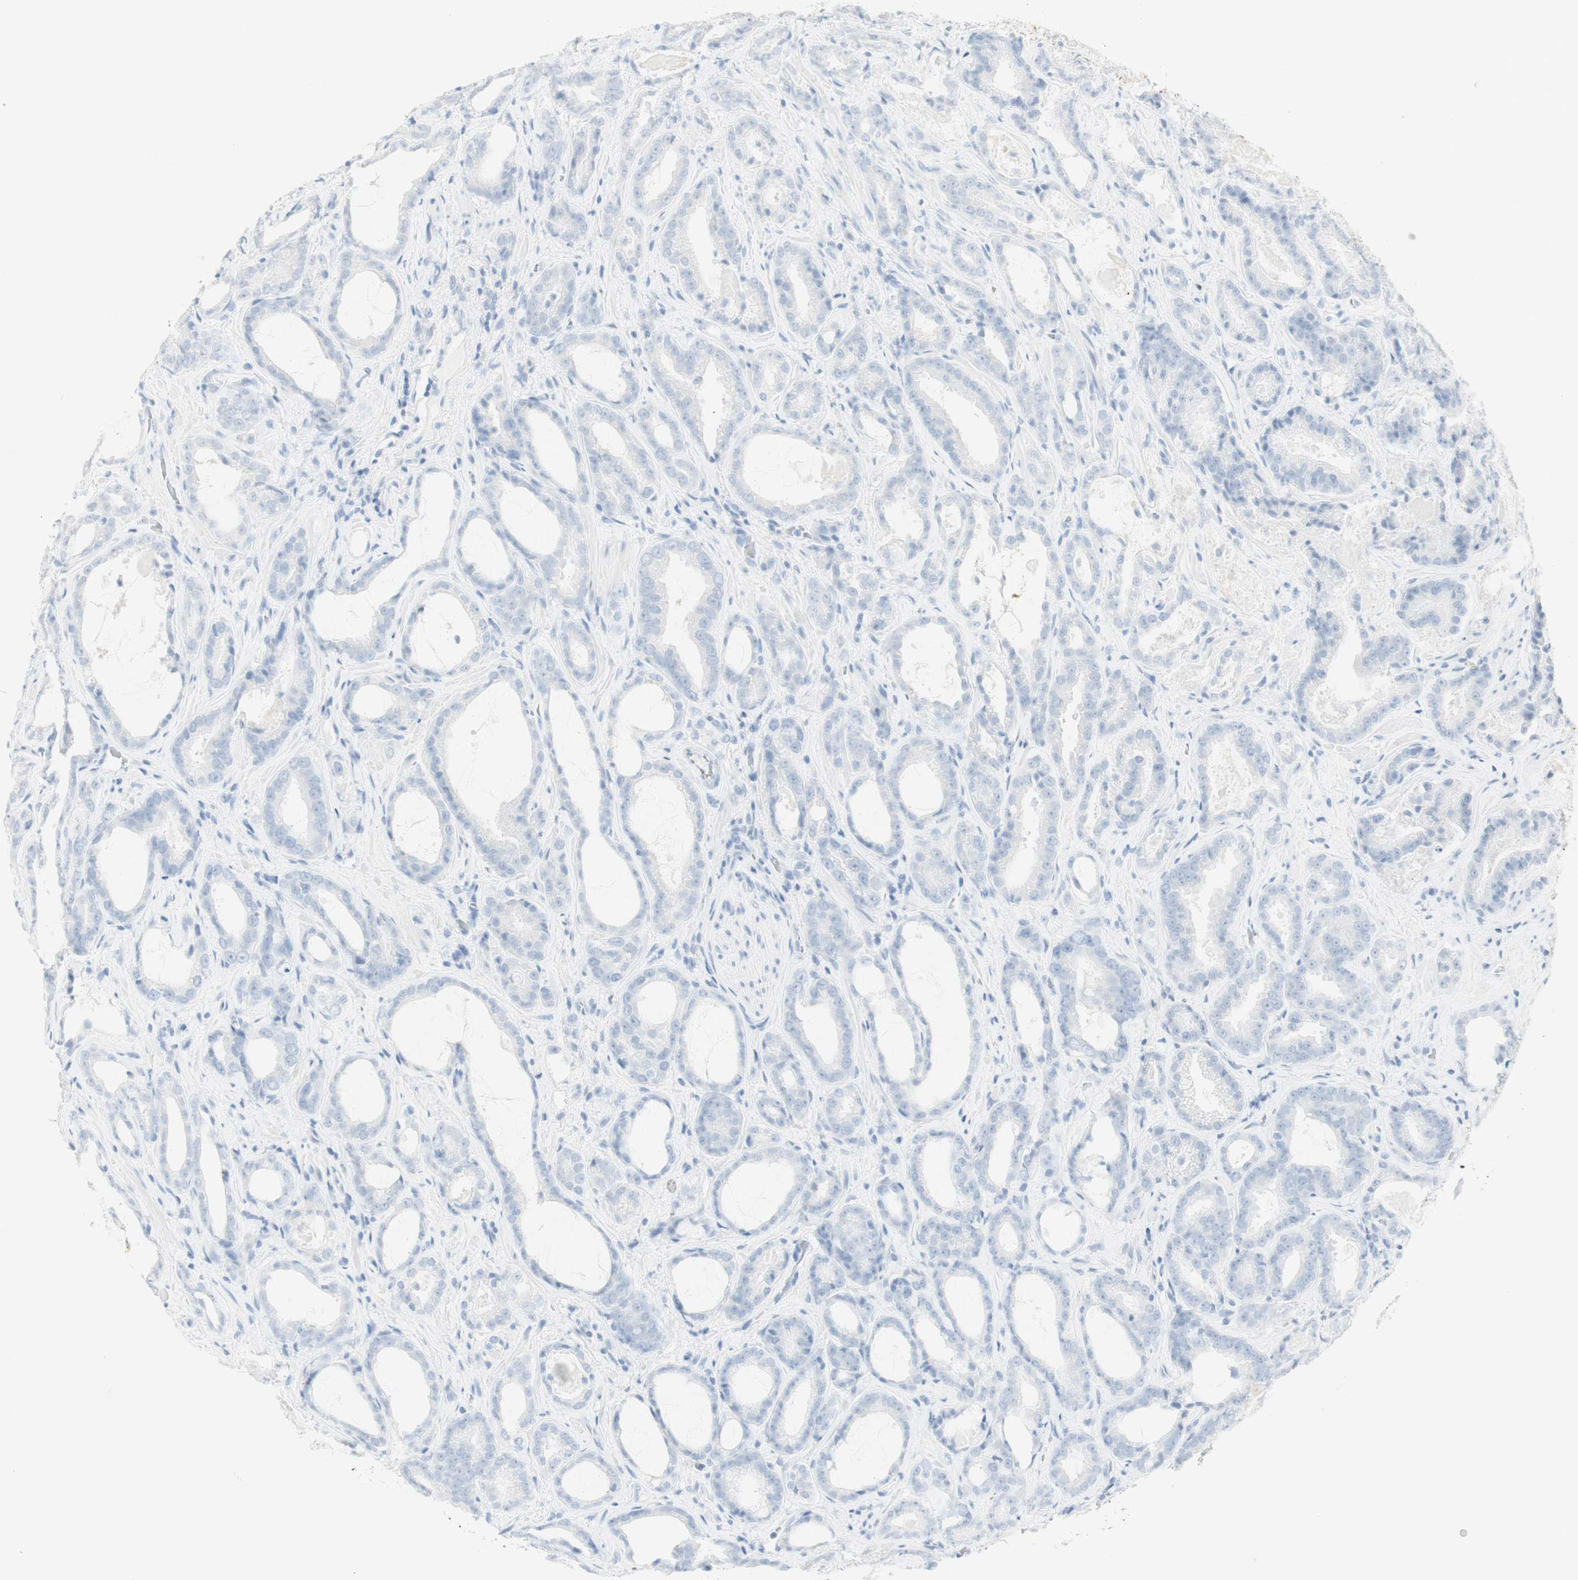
{"staining": {"intensity": "negative", "quantity": "none", "location": "none"}, "tissue": "prostate cancer", "cell_type": "Tumor cells", "image_type": "cancer", "snomed": [{"axis": "morphology", "description": "Adenocarcinoma, Low grade"}, {"axis": "topography", "description": "Prostate"}], "caption": "Prostate cancer was stained to show a protein in brown. There is no significant positivity in tumor cells.", "gene": "NAPSA", "patient": {"sex": "male", "age": 60}}